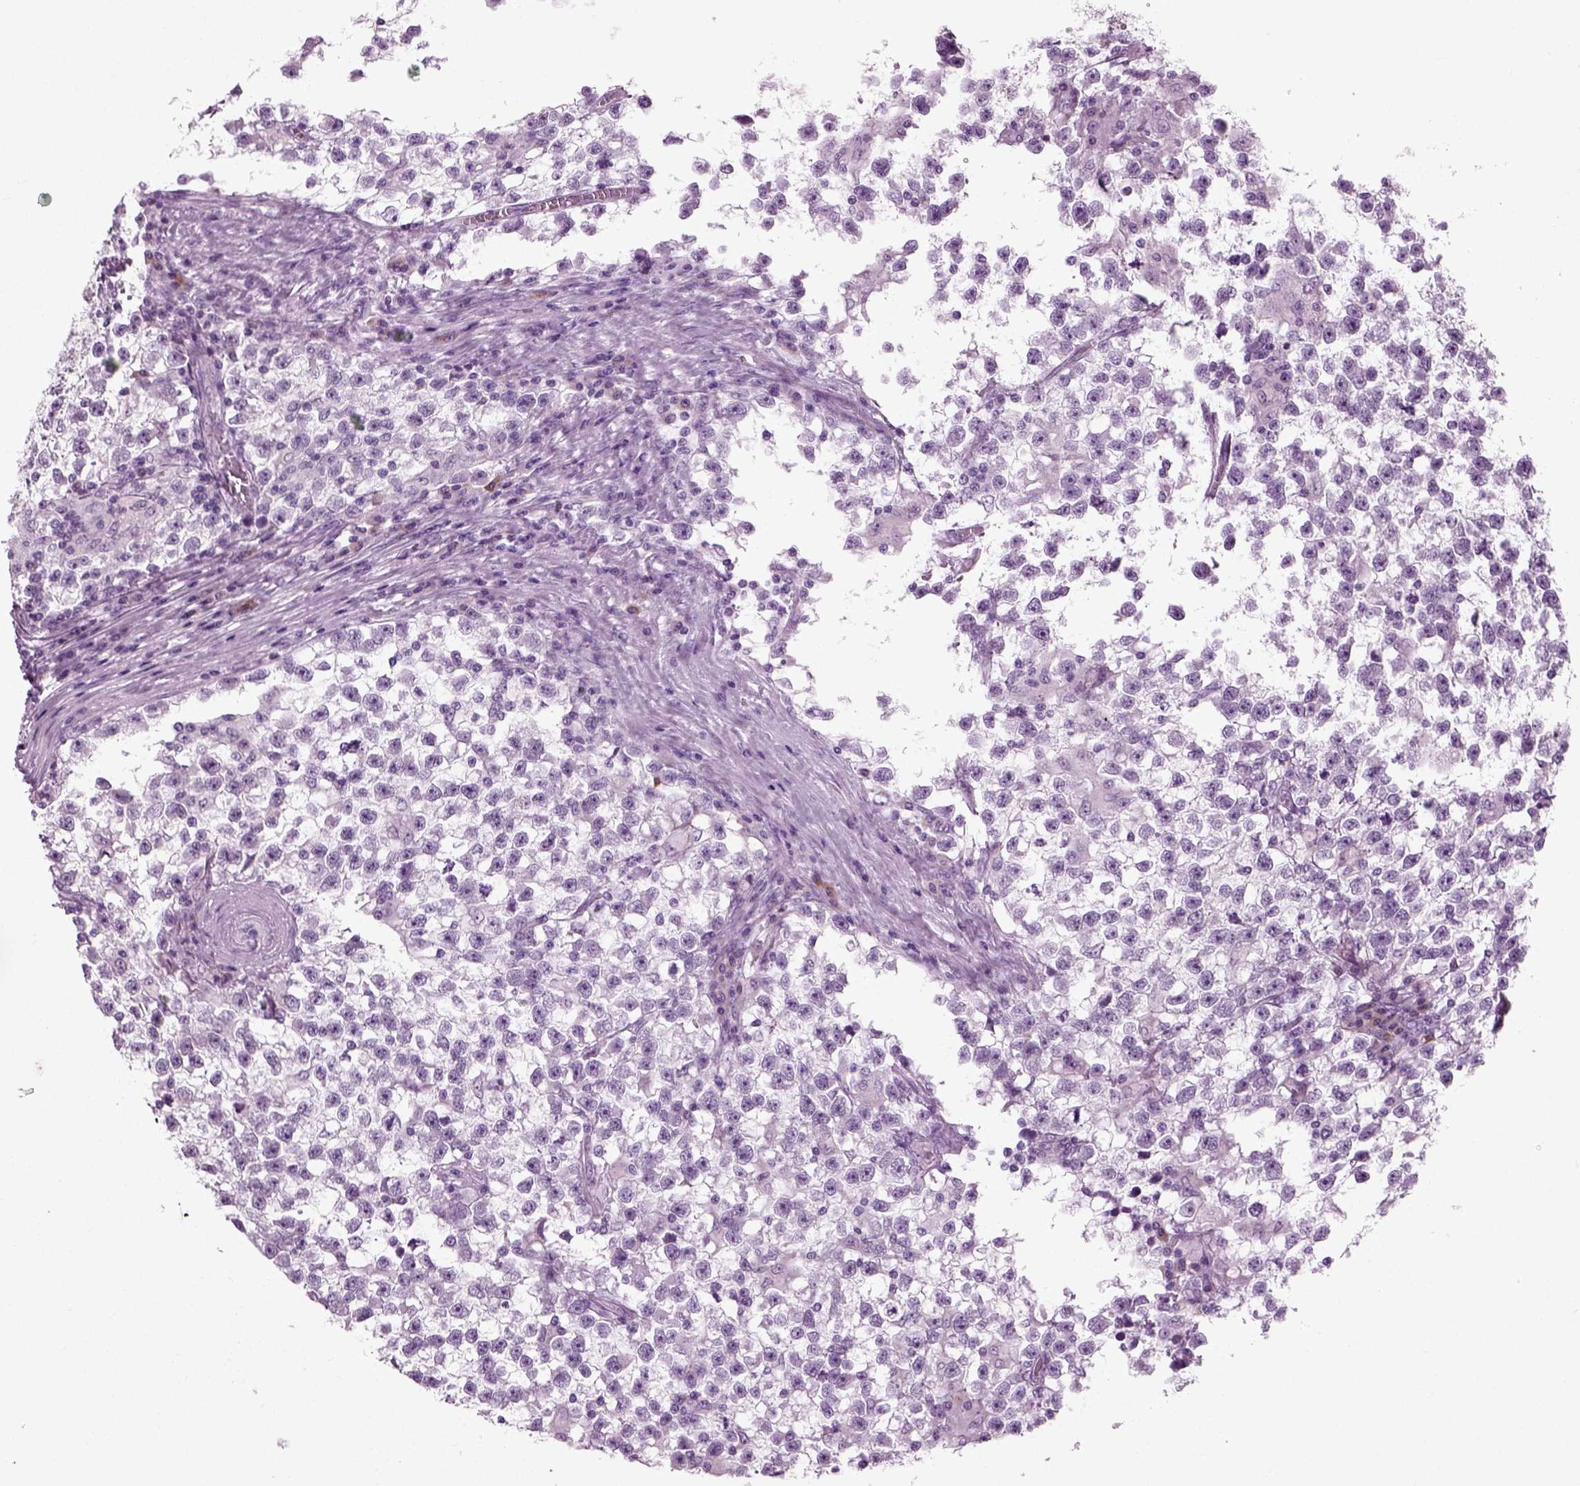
{"staining": {"intensity": "negative", "quantity": "none", "location": "none"}, "tissue": "testis cancer", "cell_type": "Tumor cells", "image_type": "cancer", "snomed": [{"axis": "morphology", "description": "Seminoma, NOS"}, {"axis": "topography", "description": "Testis"}], "caption": "DAB immunohistochemical staining of testis cancer displays no significant positivity in tumor cells.", "gene": "PRLH", "patient": {"sex": "male", "age": 31}}